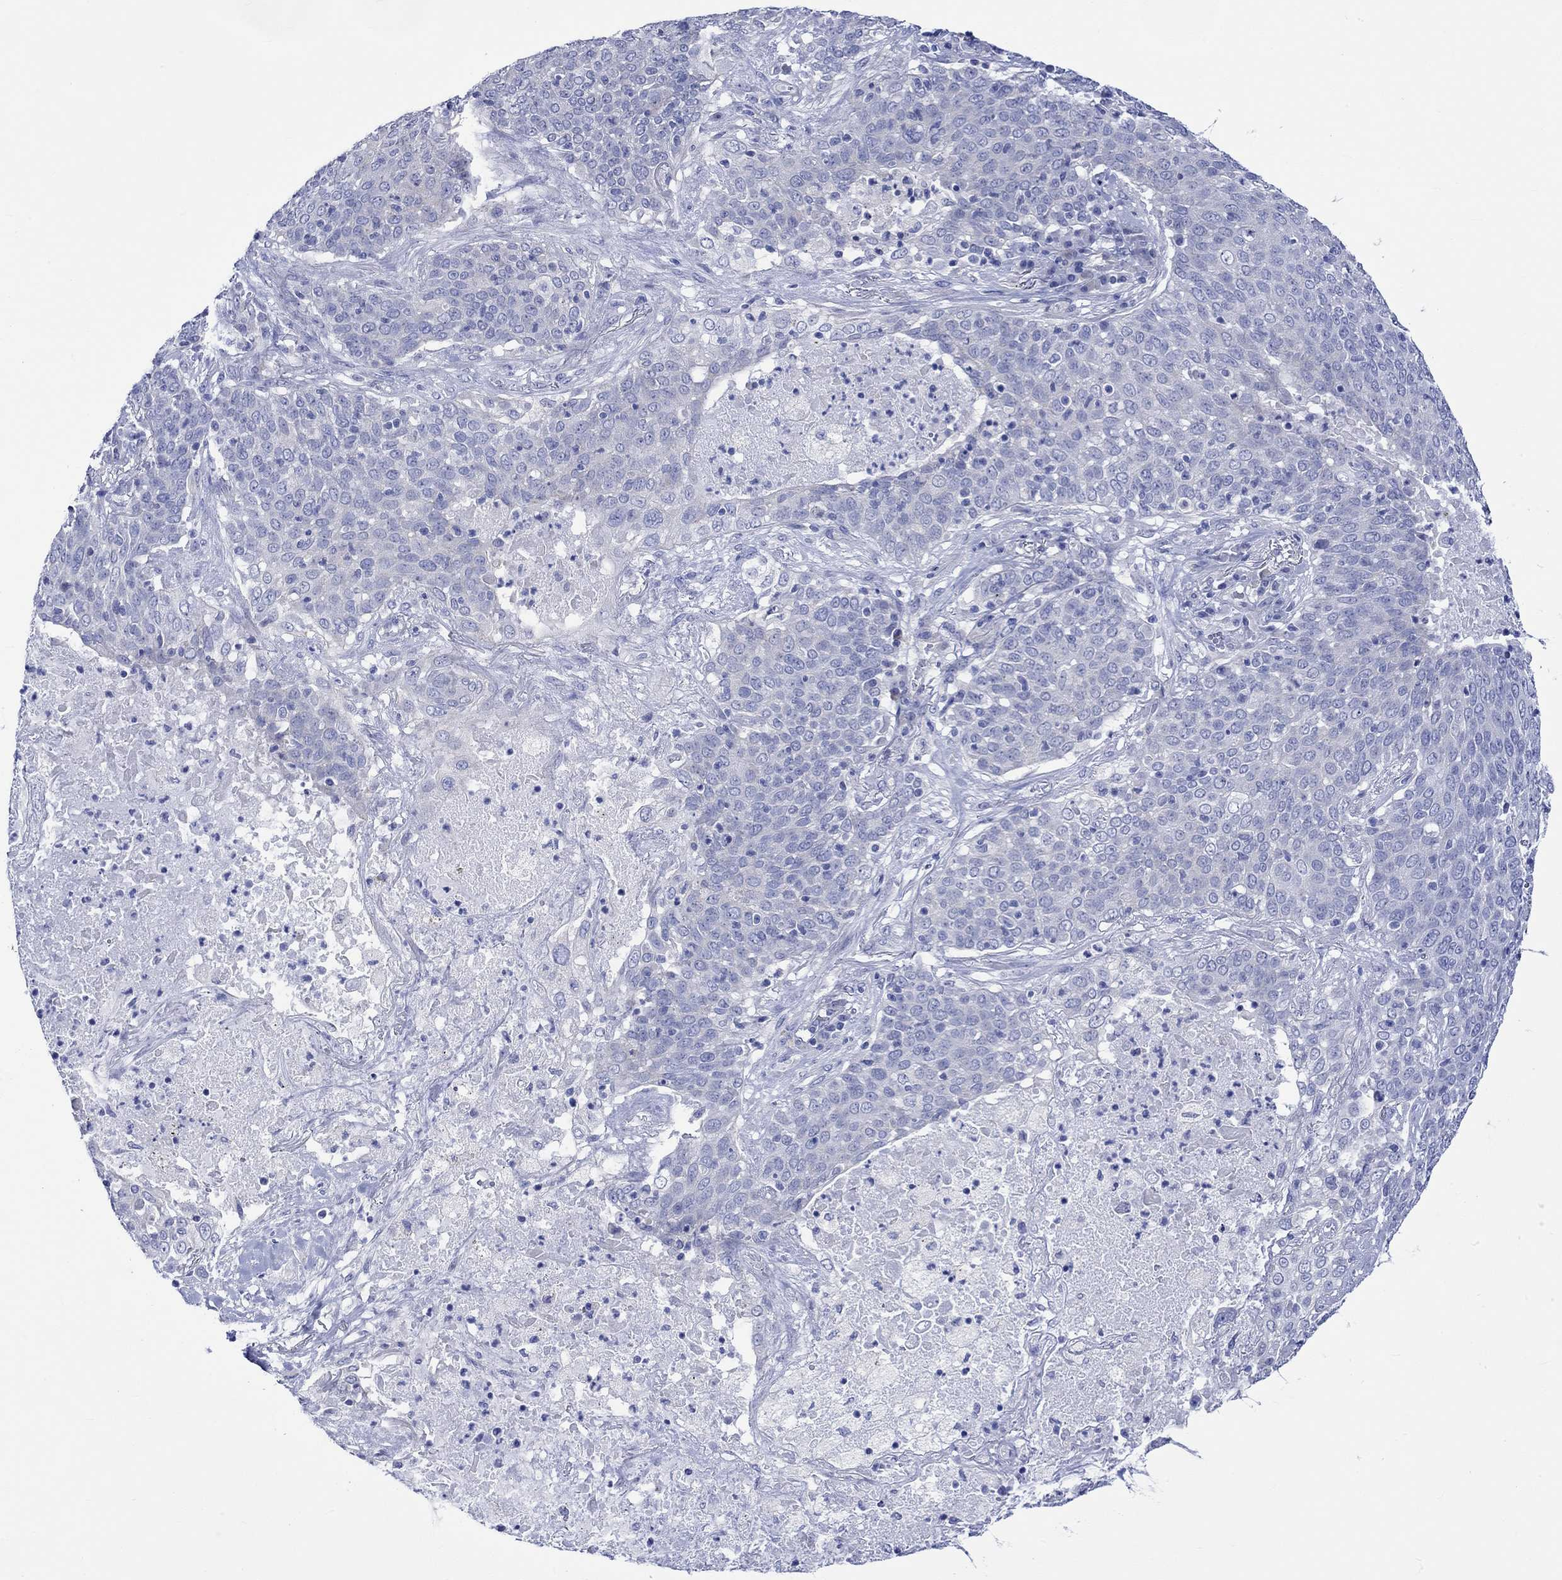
{"staining": {"intensity": "negative", "quantity": "none", "location": "none"}, "tissue": "lung cancer", "cell_type": "Tumor cells", "image_type": "cancer", "snomed": [{"axis": "morphology", "description": "Squamous cell carcinoma, NOS"}, {"axis": "topography", "description": "Lung"}], "caption": "A photomicrograph of human lung cancer (squamous cell carcinoma) is negative for staining in tumor cells.", "gene": "HARBI1", "patient": {"sex": "male", "age": 82}}